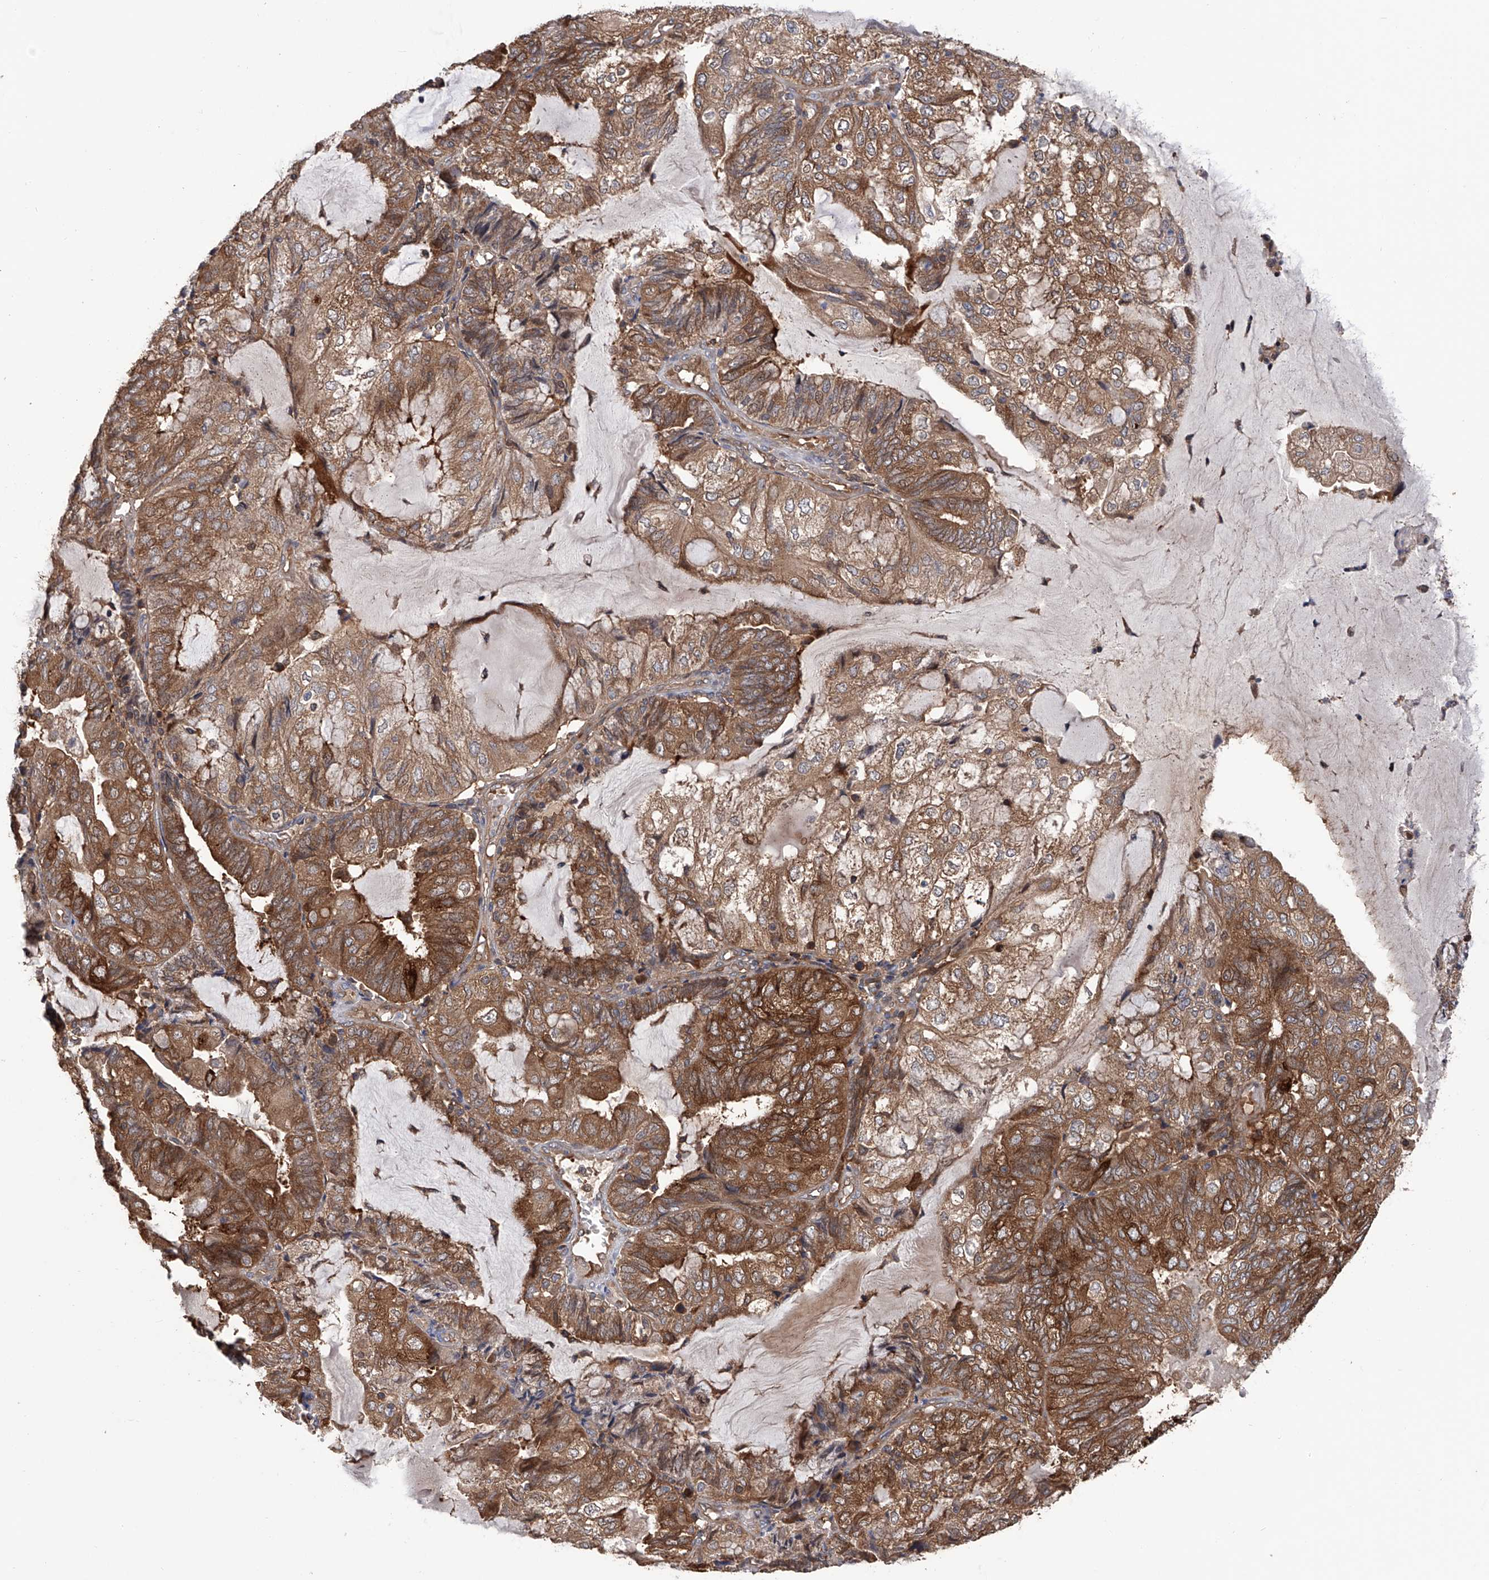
{"staining": {"intensity": "moderate", "quantity": ">75%", "location": "cytoplasmic/membranous"}, "tissue": "endometrial cancer", "cell_type": "Tumor cells", "image_type": "cancer", "snomed": [{"axis": "morphology", "description": "Adenocarcinoma, NOS"}, {"axis": "topography", "description": "Endometrium"}], "caption": "The immunohistochemical stain labels moderate cytoplasmic/membranous positivity in tumor cells of endometrial adenocarcinoma tissue.", "gene": "NUDT17", "patient": {"sex": "female", "age": 81}}